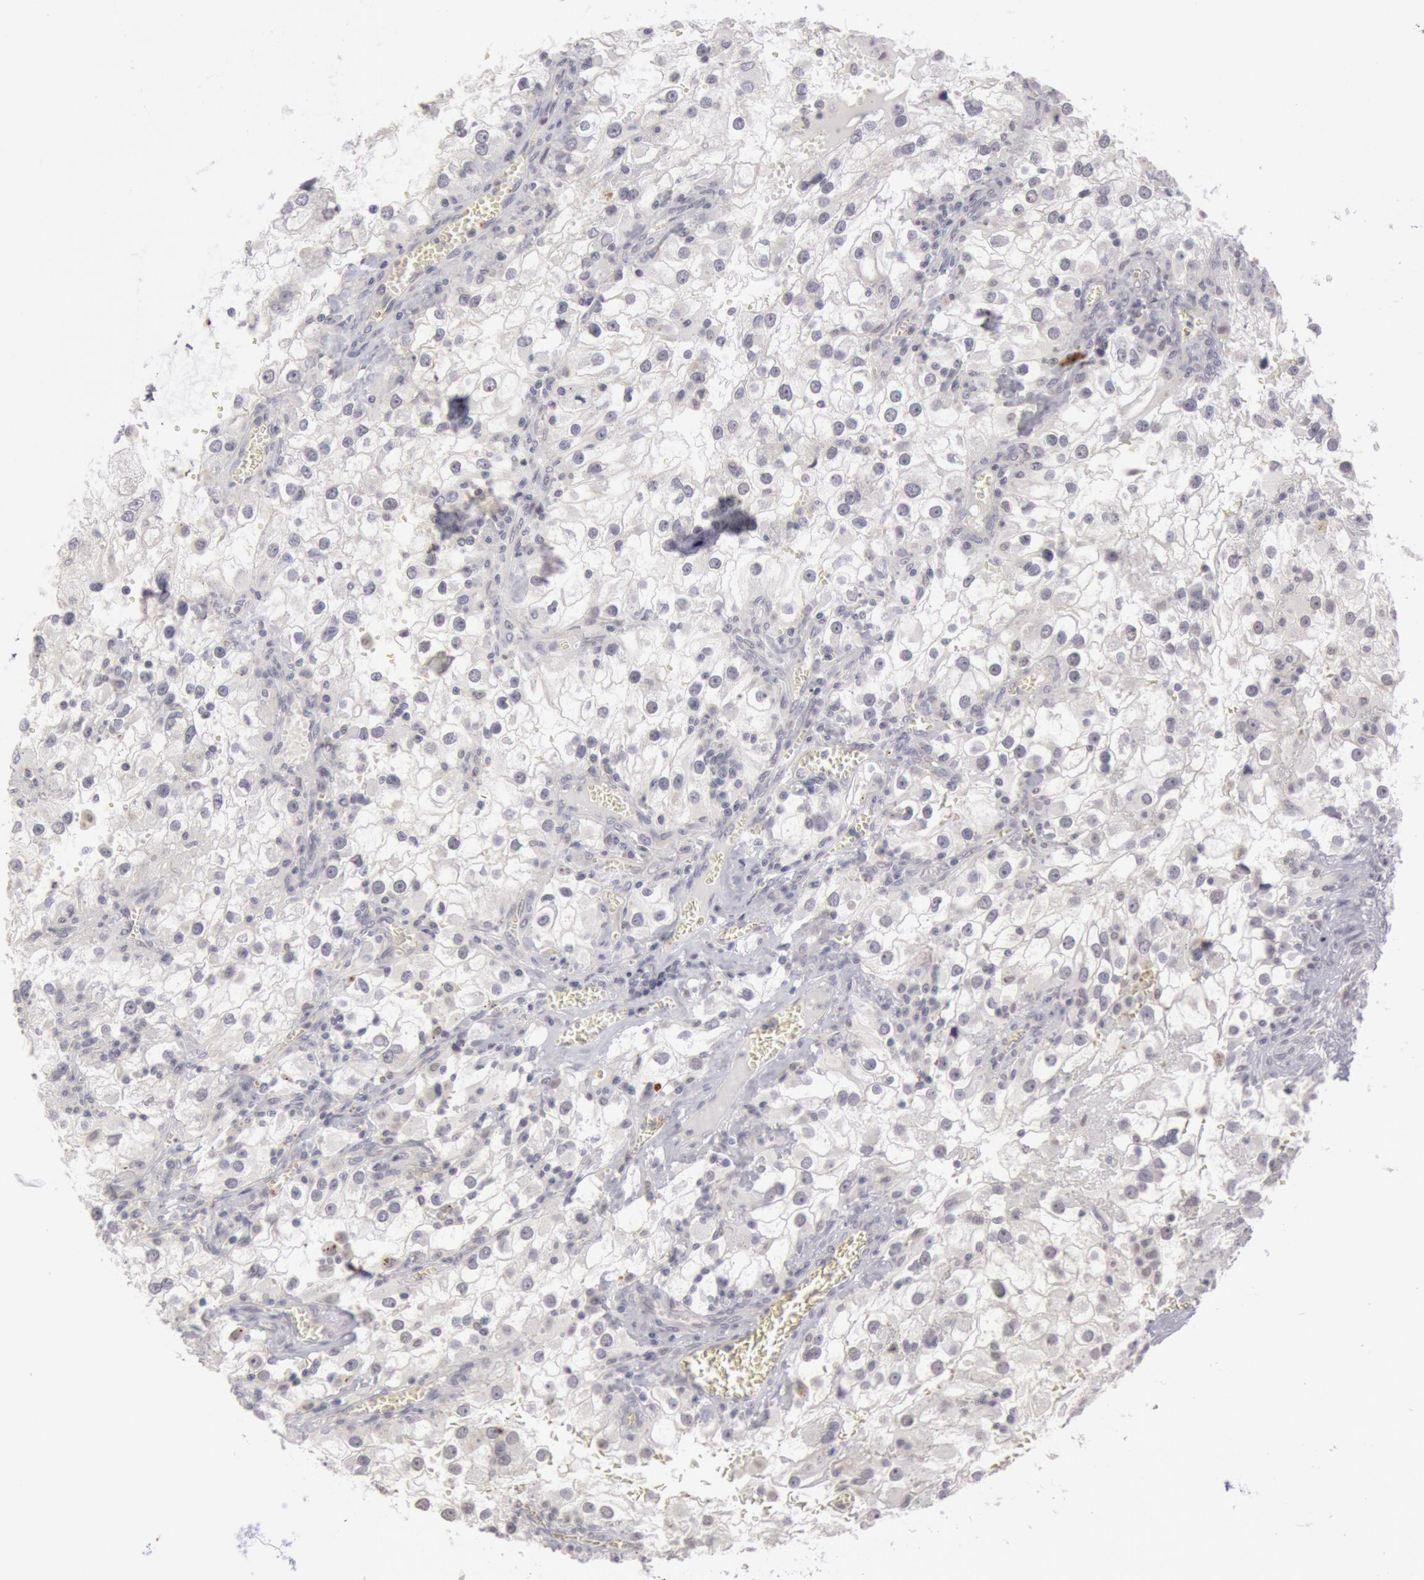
{"staining": {"intensity": "negative", "quantity": "none", "location": "none"}, "tissue": "renal cancer", "cell_type": "Tumor cells", "image_type": "cancer", "snomed": [{"axis": "morphology", "description": "Adenocarcinoma, NOS"}, {"axis": "topography", "description": "Kidney"}], "caption": "IHC micrograph of adenocarcinoma (renal) stained for a protein (brown), which reveals no staining in tumor cells.", "gene": "RIMBP3C", "patient": {"sex": "female", "age": 52}}